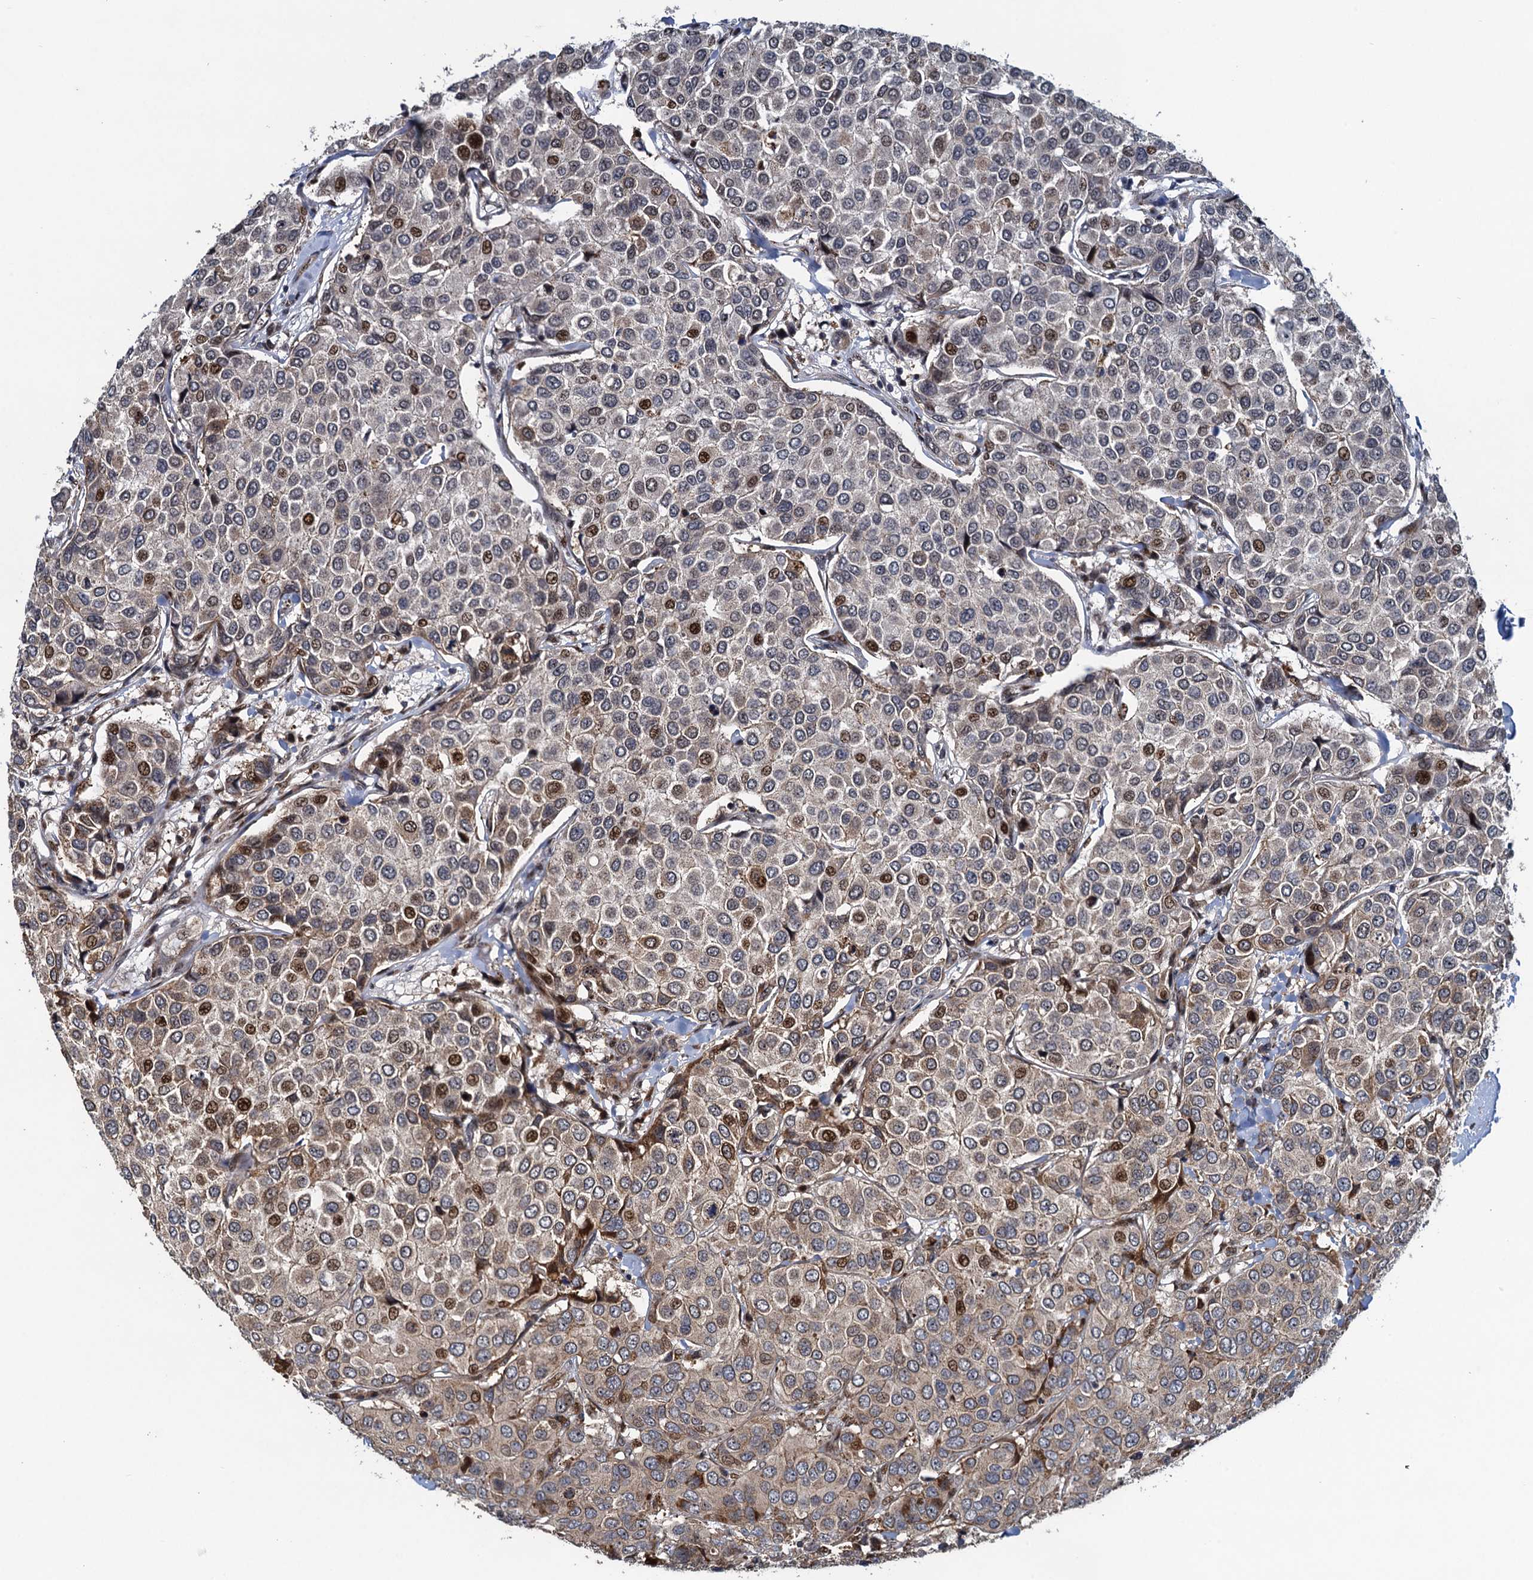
{"staining": {"intensity": "strong", "quantity": "<25%", "location": "nuclear"}, "tissue": "breast cancer", "cell_type": "Tumor cells", "image_type": "cancer", "snomed": [{"axis": "morphology", "description": "Duct carcinoma"}, {"axis": "topography", "description": "Breast"}], "caption": "A photomicrograph of breast cancer stained for a protein exhibits strong nuclear brown staining in tumor cells. The protein is shown in brown color, while the nuclei are stained blue.", "gene": "ATOSA", "patient": {"sex": "female", "age": 55}}